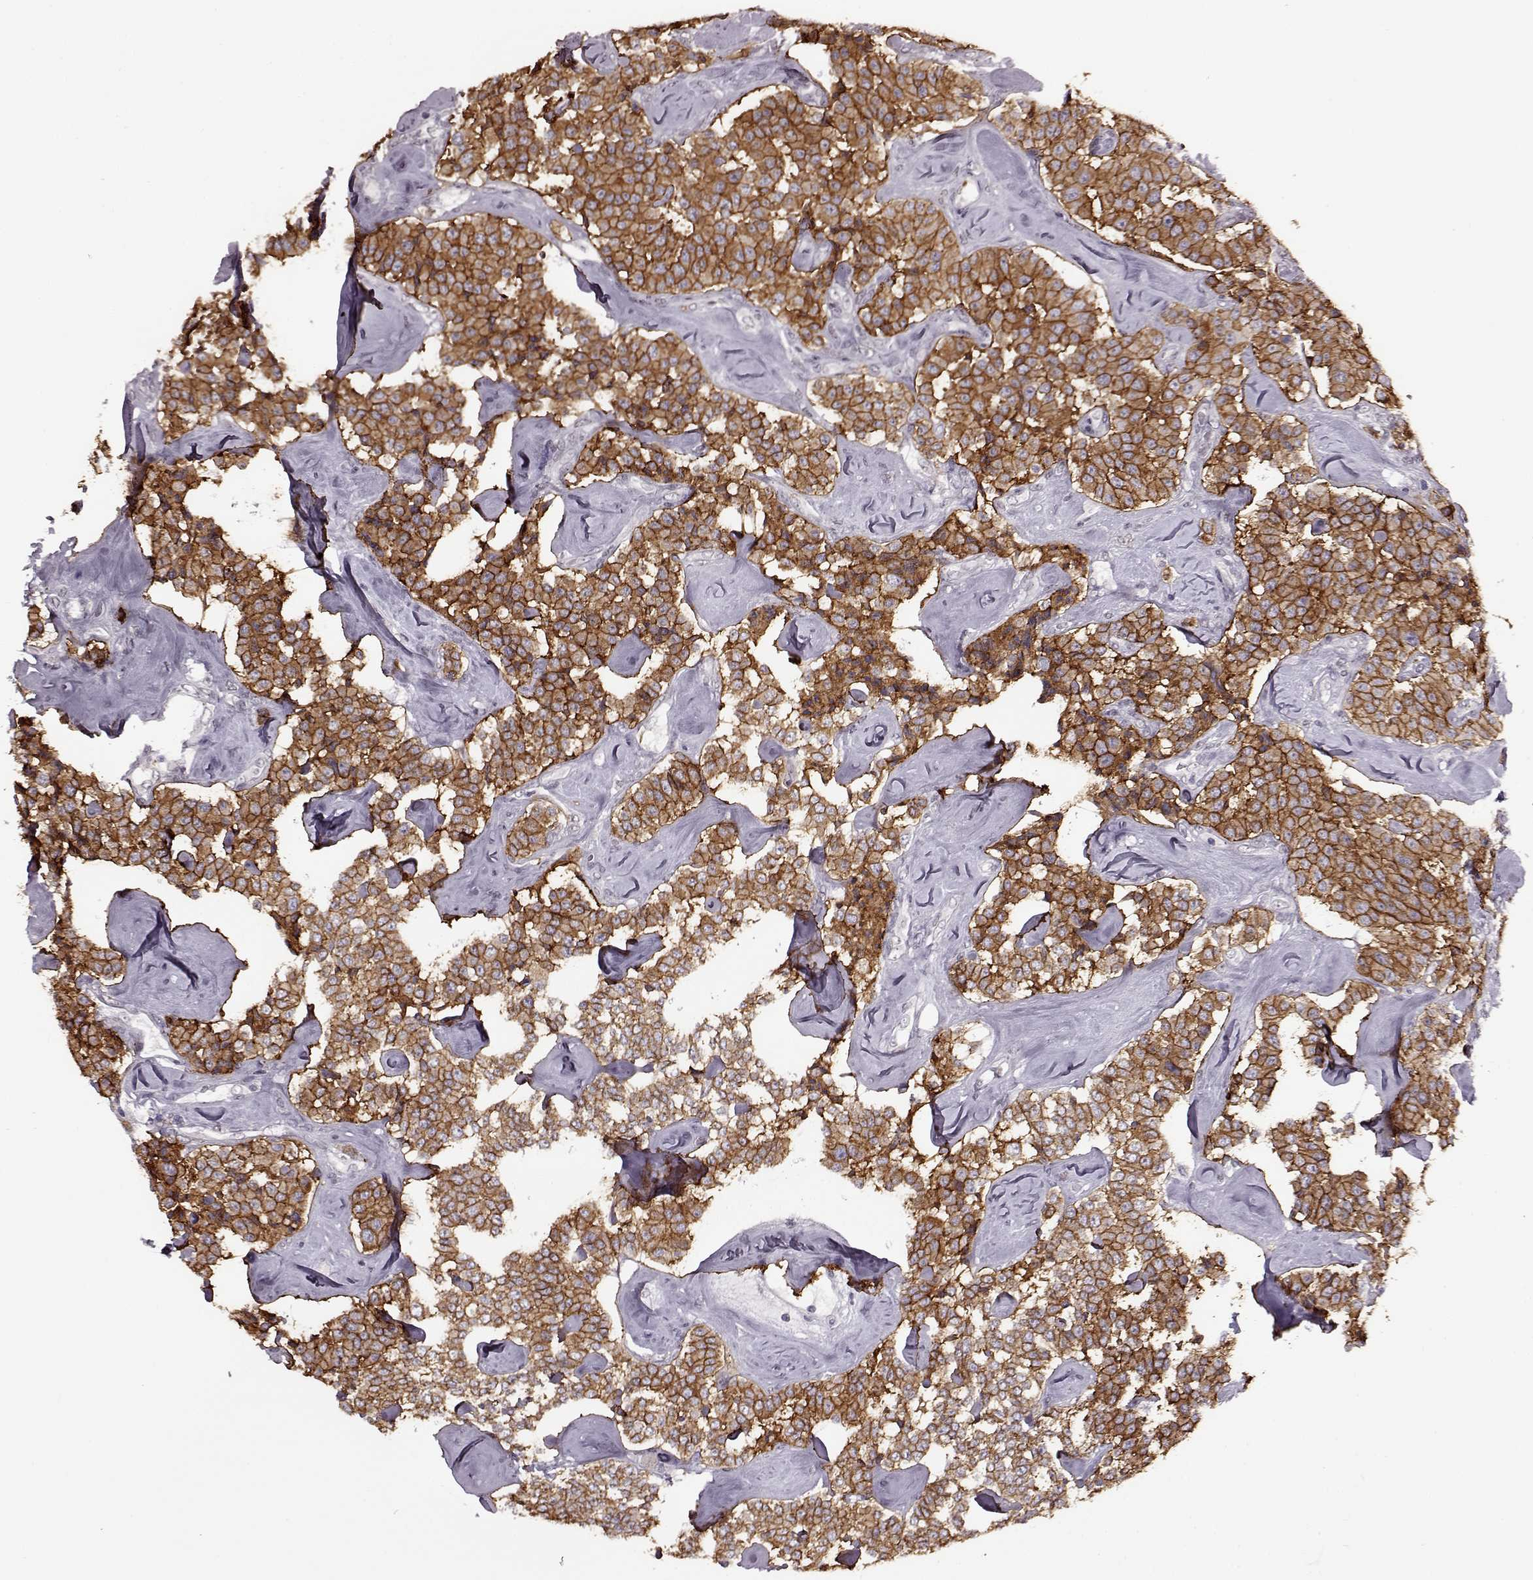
{"staining": {"intensity": "strong", "quantity": ">75%", "location": "cytoplasmic/membranous"}, "tissue": "carcinoid", "cell_type": "Tumor cells", "image_type": "cancer", "snomed": [{"axis": "morphology", "description": "Carcinoid, malignant, NOS"}, {"axis": "topography", "description": "Pancreas"}], "caption": "Human carcinoid stained with a brown dye shows strong cytoplasmic/membranous positive positivity in approximately >75% of tumor cells.", "gene": "STX1B", "patient": {"sex": "male", "age": 41}}